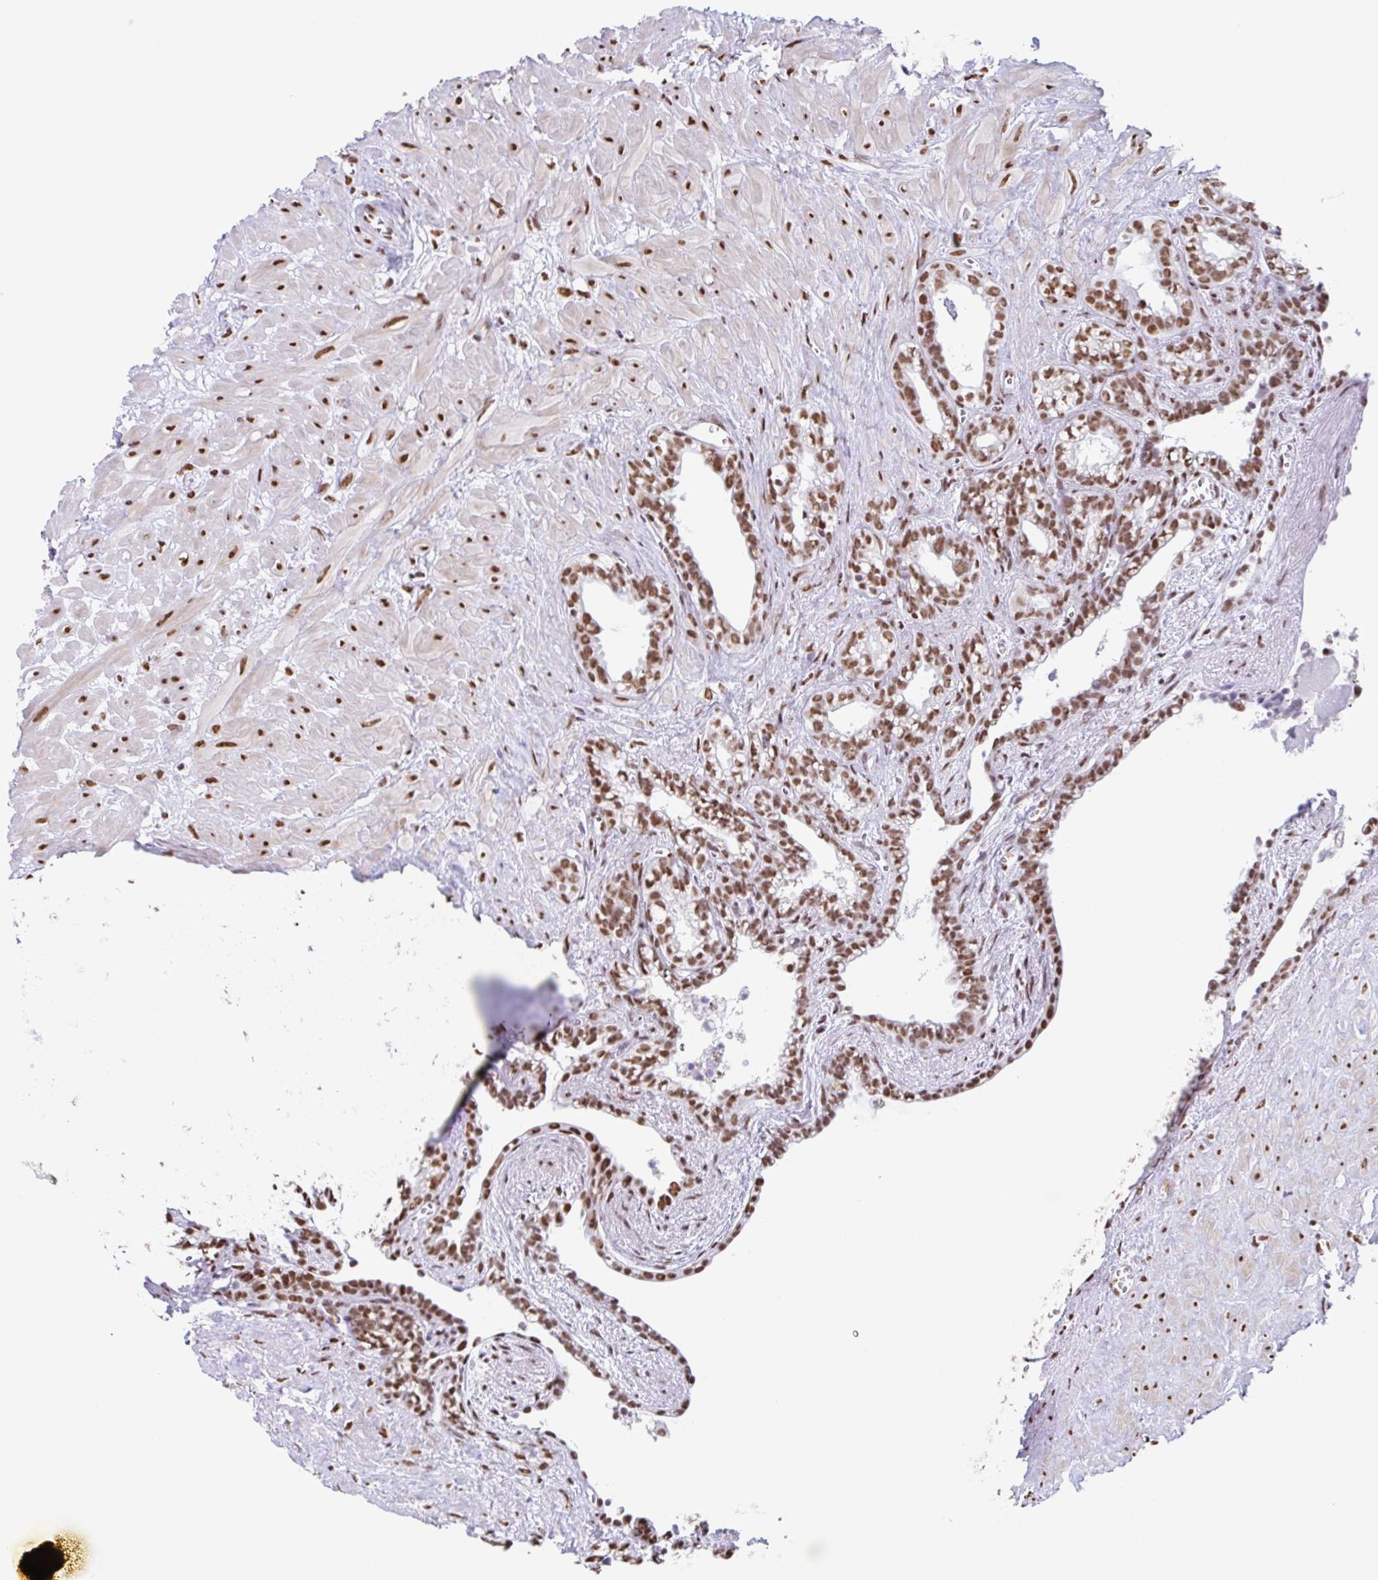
{"staining": {"intensity": "moderate", "quantity": ">75%", "location": "nuclear"}, "tissue": "seminal vesicle", "cell_type": "Glandular cells", "image_type": "normal", "snomed": [{"axis": "morphology", "description": "Normal tissue, NOS"}, {"axis": "topography", "description": "Seminal veicle"}], "caption": "Moderate nuclear expression for a protein is appreciated in about >75% of glandular cells of unremarkable seminal vesicle using immunohistochemistry.", "gene": "KHDRBS1", "patient": {"sex": "male", "age": 76}}